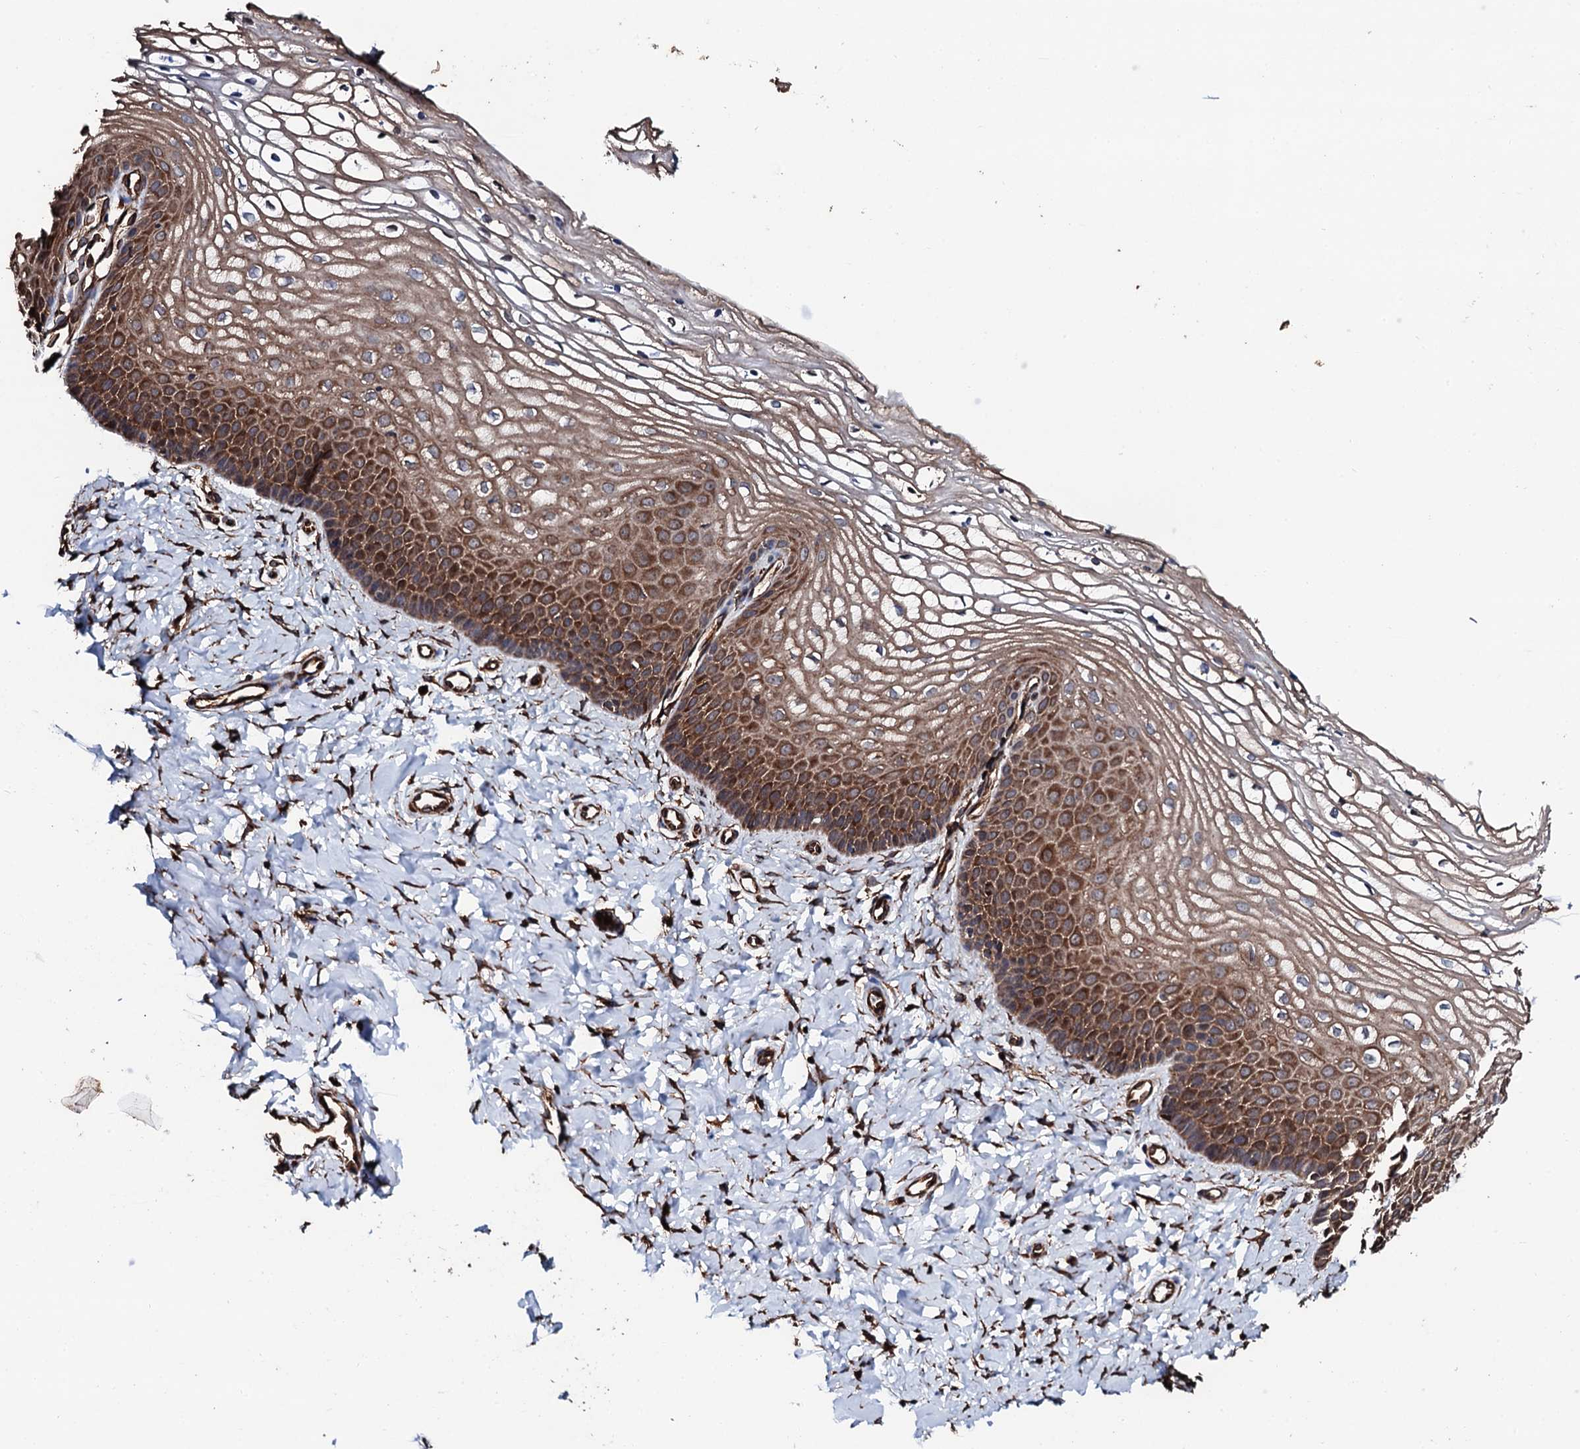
{"staining": {"intensity": "strong", "quantity": "25%-75%", "location": "cytoplasmic/membranous"}, "tissue": "vagina", "cell_type": "Squamous epithelial cells", "image_type": "normal", "snomed": [{"axis": "morphology", "description": "Normal tissue, NOS"}, {"axis": "topography", "description": "Vagina"}, {"axis": "topography", "description": "Cervix"}], "caption": "A brown stain labels strong cytoplasmic/membranous expression of a protein in squamous epithelial cells of benign human vagina.", "gene": "CKAP5", "patient": {"sex": "female", "age": 40}}